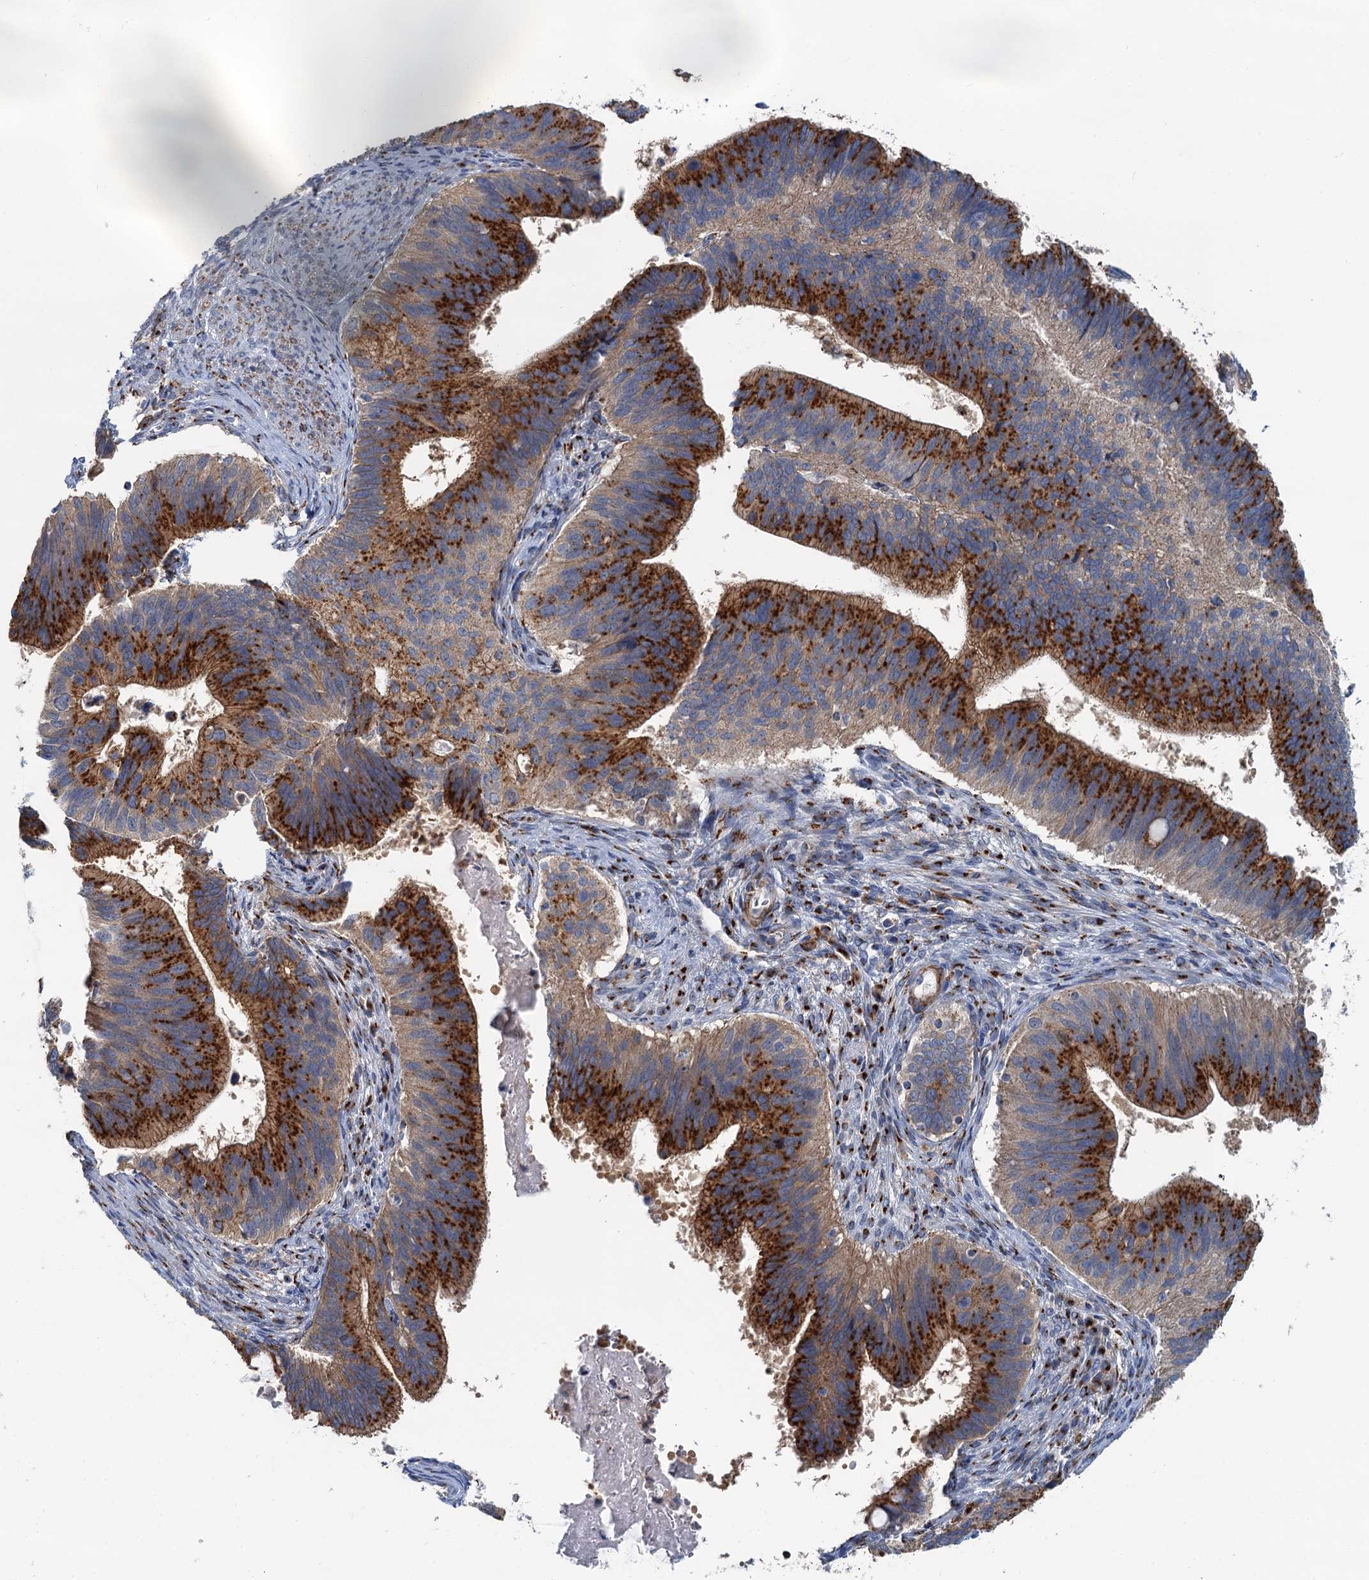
{"staining": {"intensity": "strong", "quantity": ">75%", "location": "cytoplasmic/membranous"}, "tissue": "cervical cancer", "cell_type": "Tumor cells", "image_type": "cancer", "snomed": [{"axis": "morphology", "description": "Adenocarcinoma, NOS"}, {"axis": "topography", "description": "Cervix"}], "caption": "Immunohistochemistry (IHC) (DAB (3,3'-diaminobenzidine)) staining of cervical cancer exhibits strong cytoplasmic/membranous protein staining in about >75% of tumor cells.", "gene": "BET1L", "patient": {"sex": "female", "age": 42}}